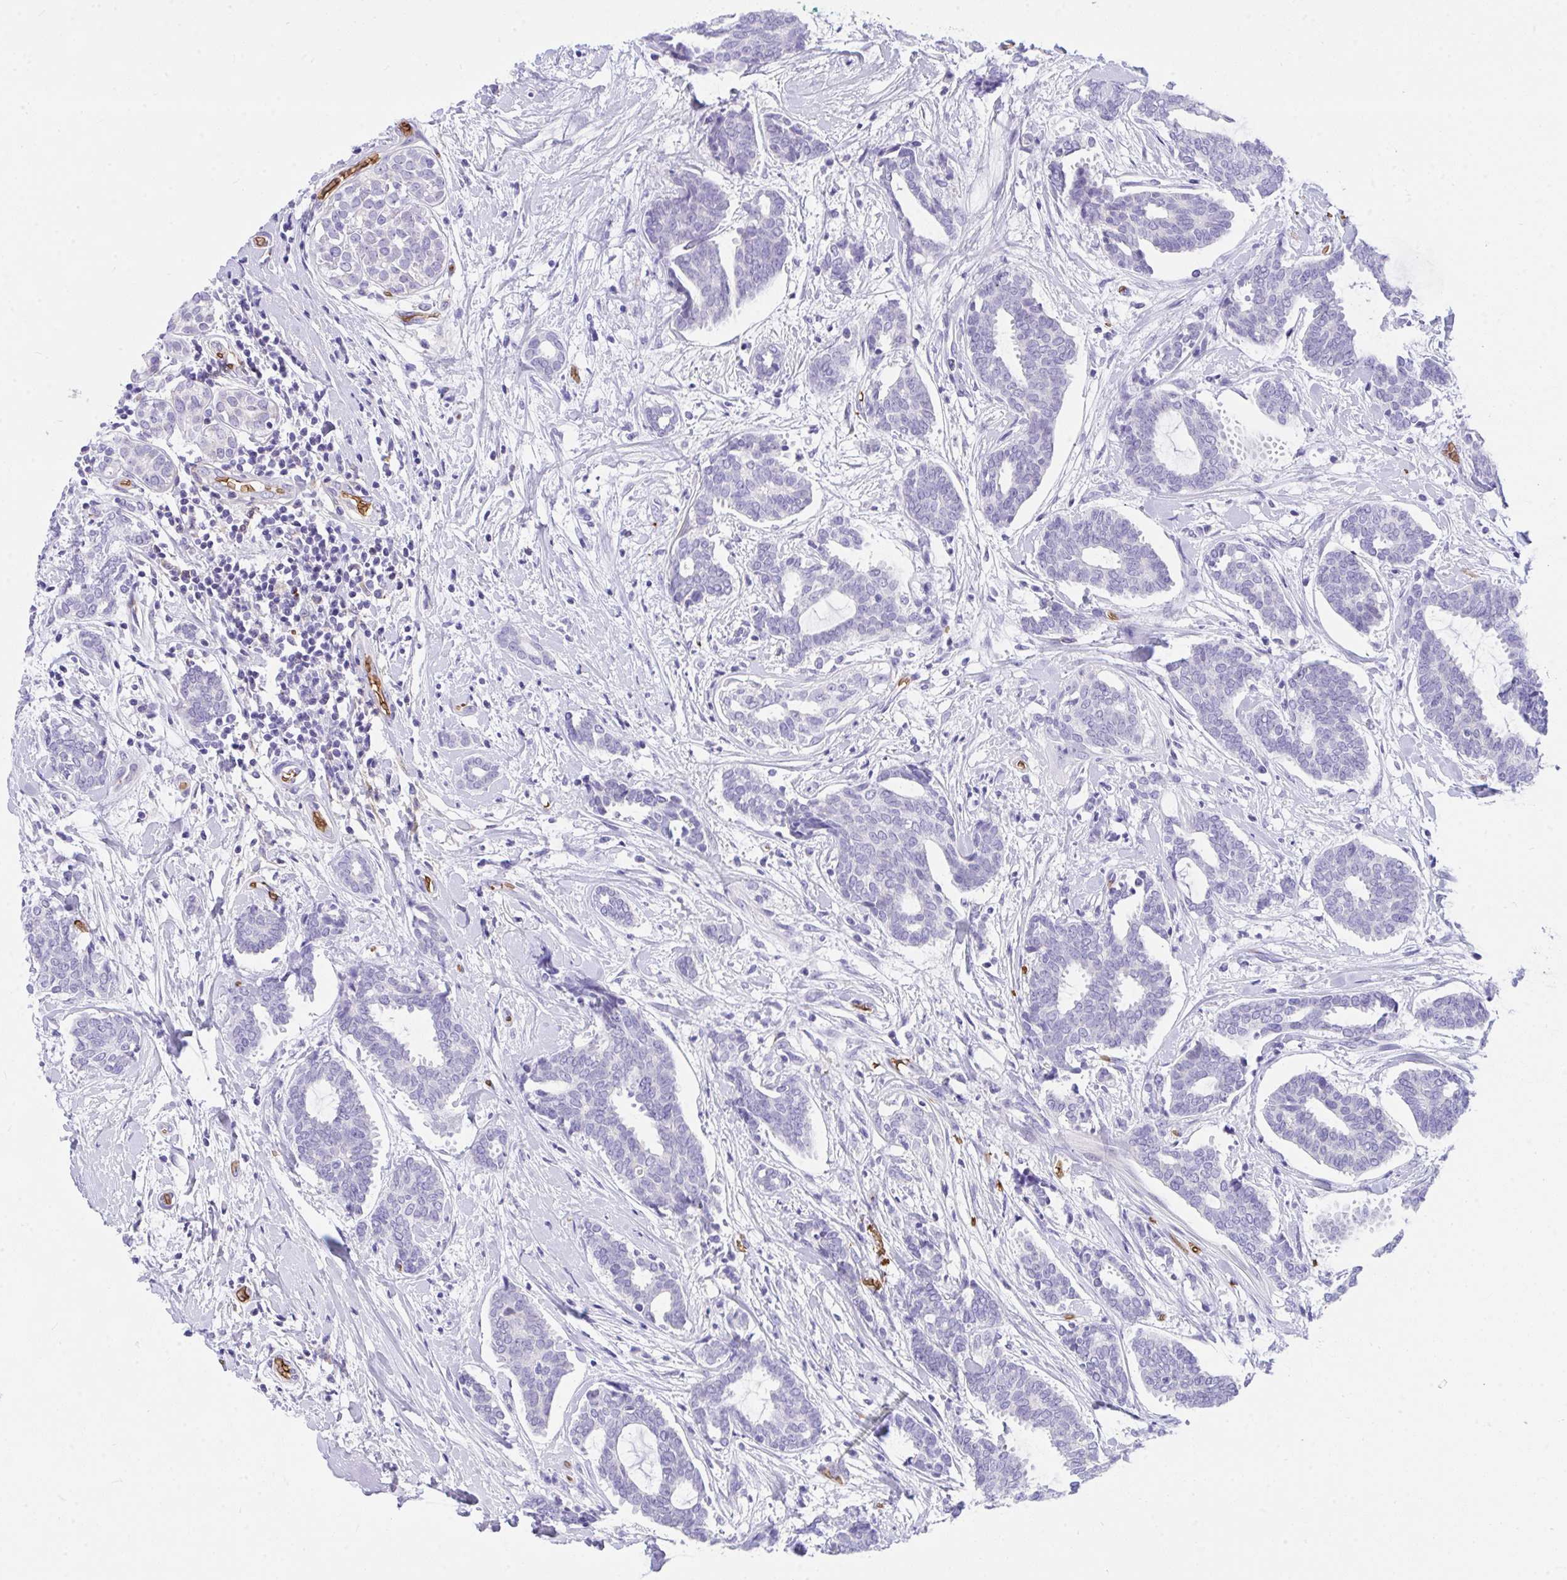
{"staining": {"intensity": "negative", "quantity": "none", "location": "none"}, "tissue": "breast cancer", "cell_type": "Tumor cells", "image_type": "cancer", "snomed": [{"axis": "morphology", "description": "Intraductal carcinoma, in situ"}, {"axis": "morphology", "description": "Duct carcinoma"}, {"axis": "morphology", "description": "Lobular carcinoma, in situ"}, {"axis": "topography", "description": "Breast"}], "caption": "This histopathology image is of breast cancer (infiltrating ductal carcinoma) stained with immunohistochemistry (IHC) to label a protein in brown with the nuclei are counter-stained blue. There is no expression in tumor cells. The staining was performed using DAB to visualize the protein expression in brown, while the nuclei were stained in blue with hematoxylin (Magnification: 20x).", "gene": "ANK1", "patient": {"sex": "female", "age": 44}}